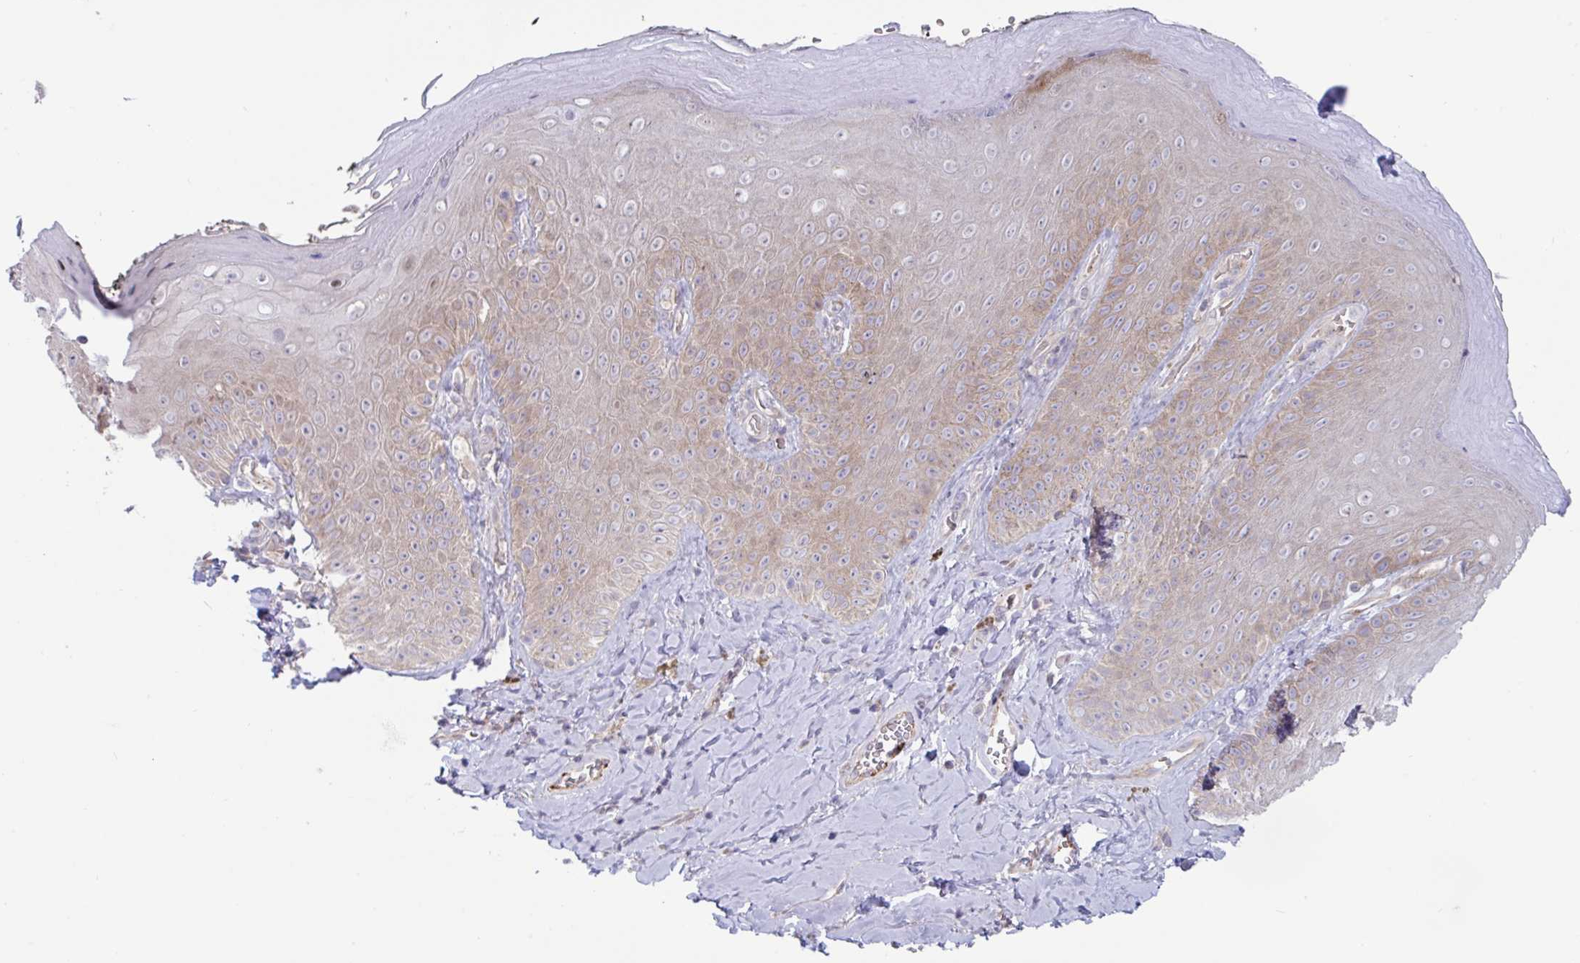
{"staining": {"intensity": "weak", "quantity": "25%-75%", "location": "cytoplasmic/membranous"}, "tissue": "skin", "cell_type": "Epidermal cells", "image_type": "normal", "snomed": [{"axis": "morphology", "description": "Normal tissue, NOS"}, {"axis": "topography", "description": "Anal"}, {"axis": "topography", "description": "Peripheral nerve tissue"}], "caption": "Immunohistochemical staining of benign skin displays weak cytoplasmic/membranous protein staining in approximately 25%-75% of epidermal cells.", "gene": "IL37", "patient": {"sex": "male", "age": 53}}